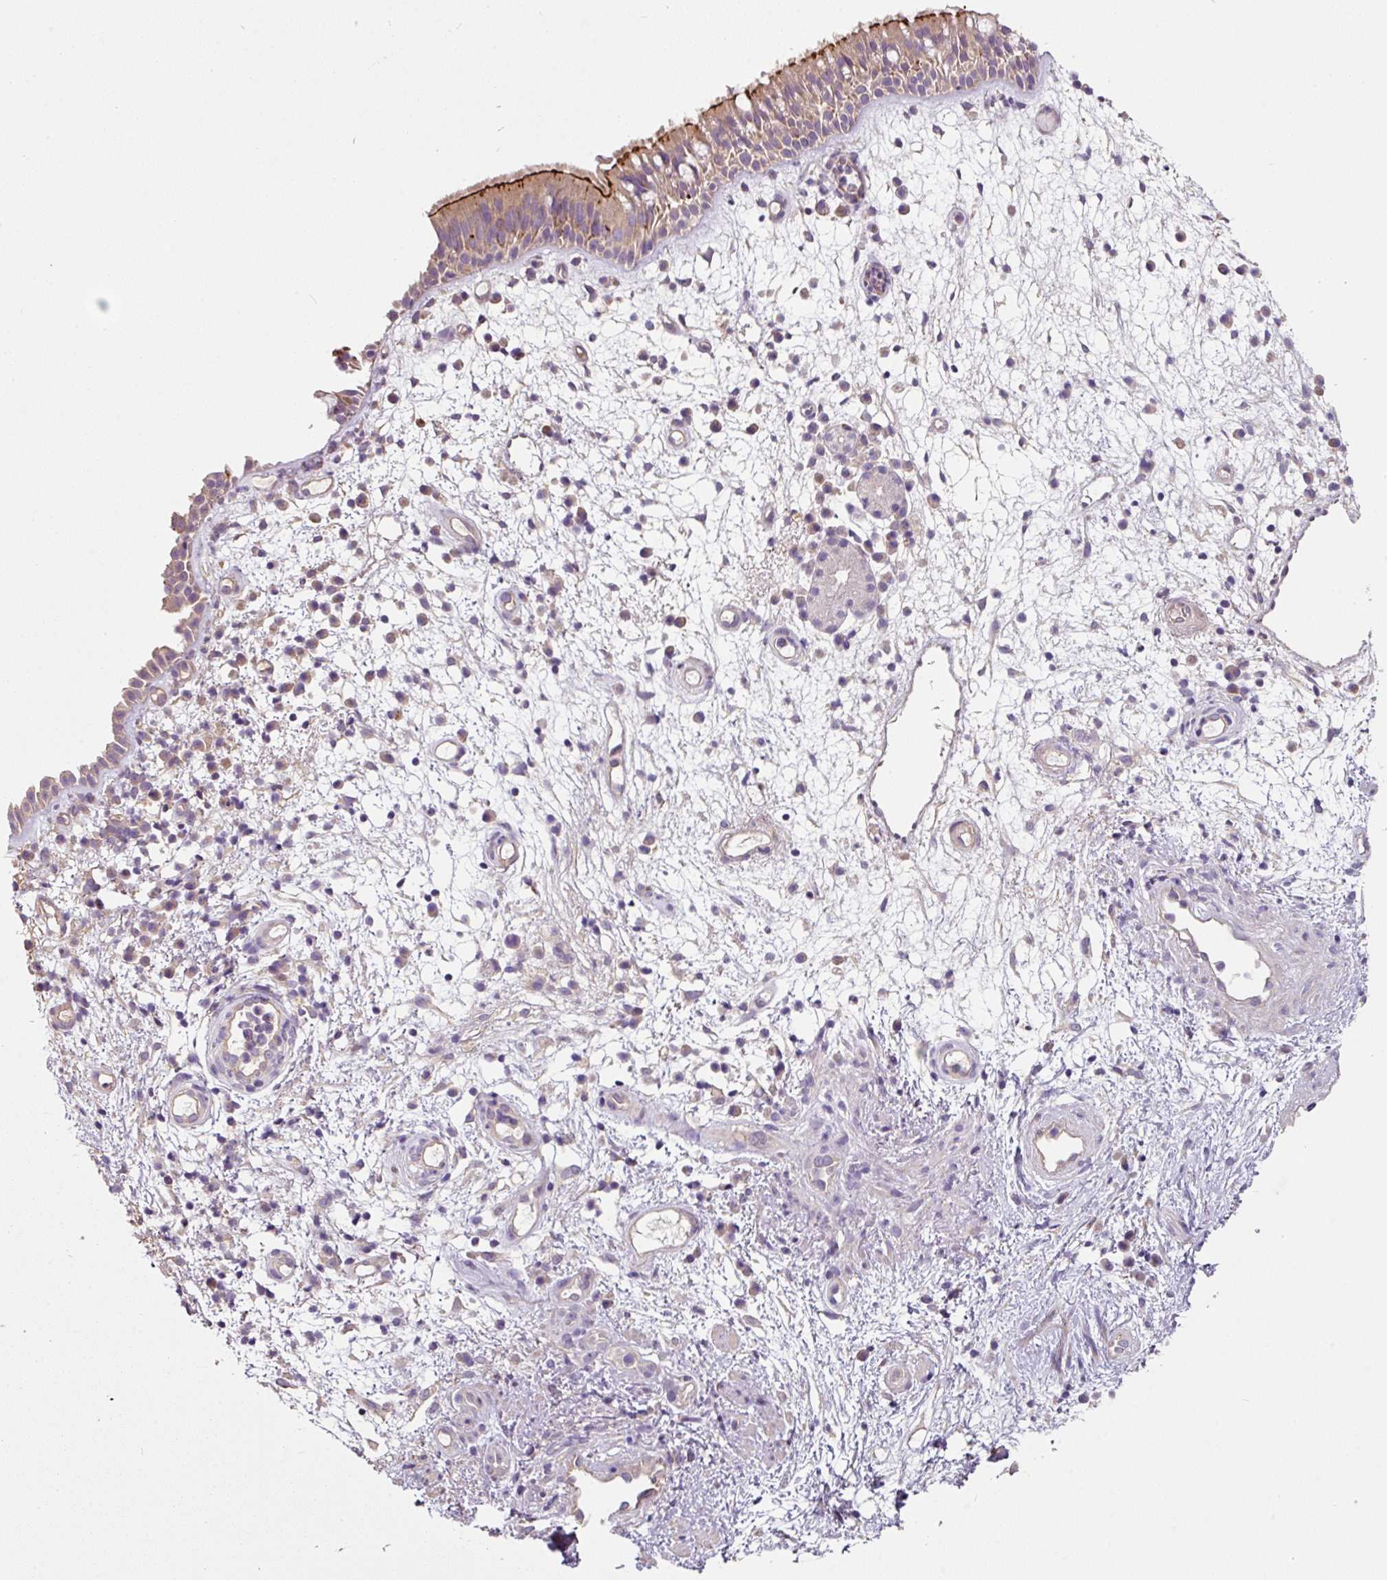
{"staining": {"intensity": "moderate", "quantity": "<25%", "location": "cytoplasmic/membranous"}, "tissue": "nasopharynx", "cell_type": "Respiratory epithelial cells", "image_type": "normal", "snomed": [{"axis": "morphology", "description": "Normal tissue, NOS"}, {"axis": "morphology", "description": "Inflammation, NOS"}, {"axis": "topography", "description": "Nasopharynx"}], "caption": "Immunohistochemistry (IHC) micrograph of benign nasopharynx stained for a protein (brown), which demonstrates low levels of moderate cytoplasmic/membranous expression in approximately <25% of respiratory epithelial cells.", "gene": "C4orf48", "patient": {"sex": "male", "age": 54}}